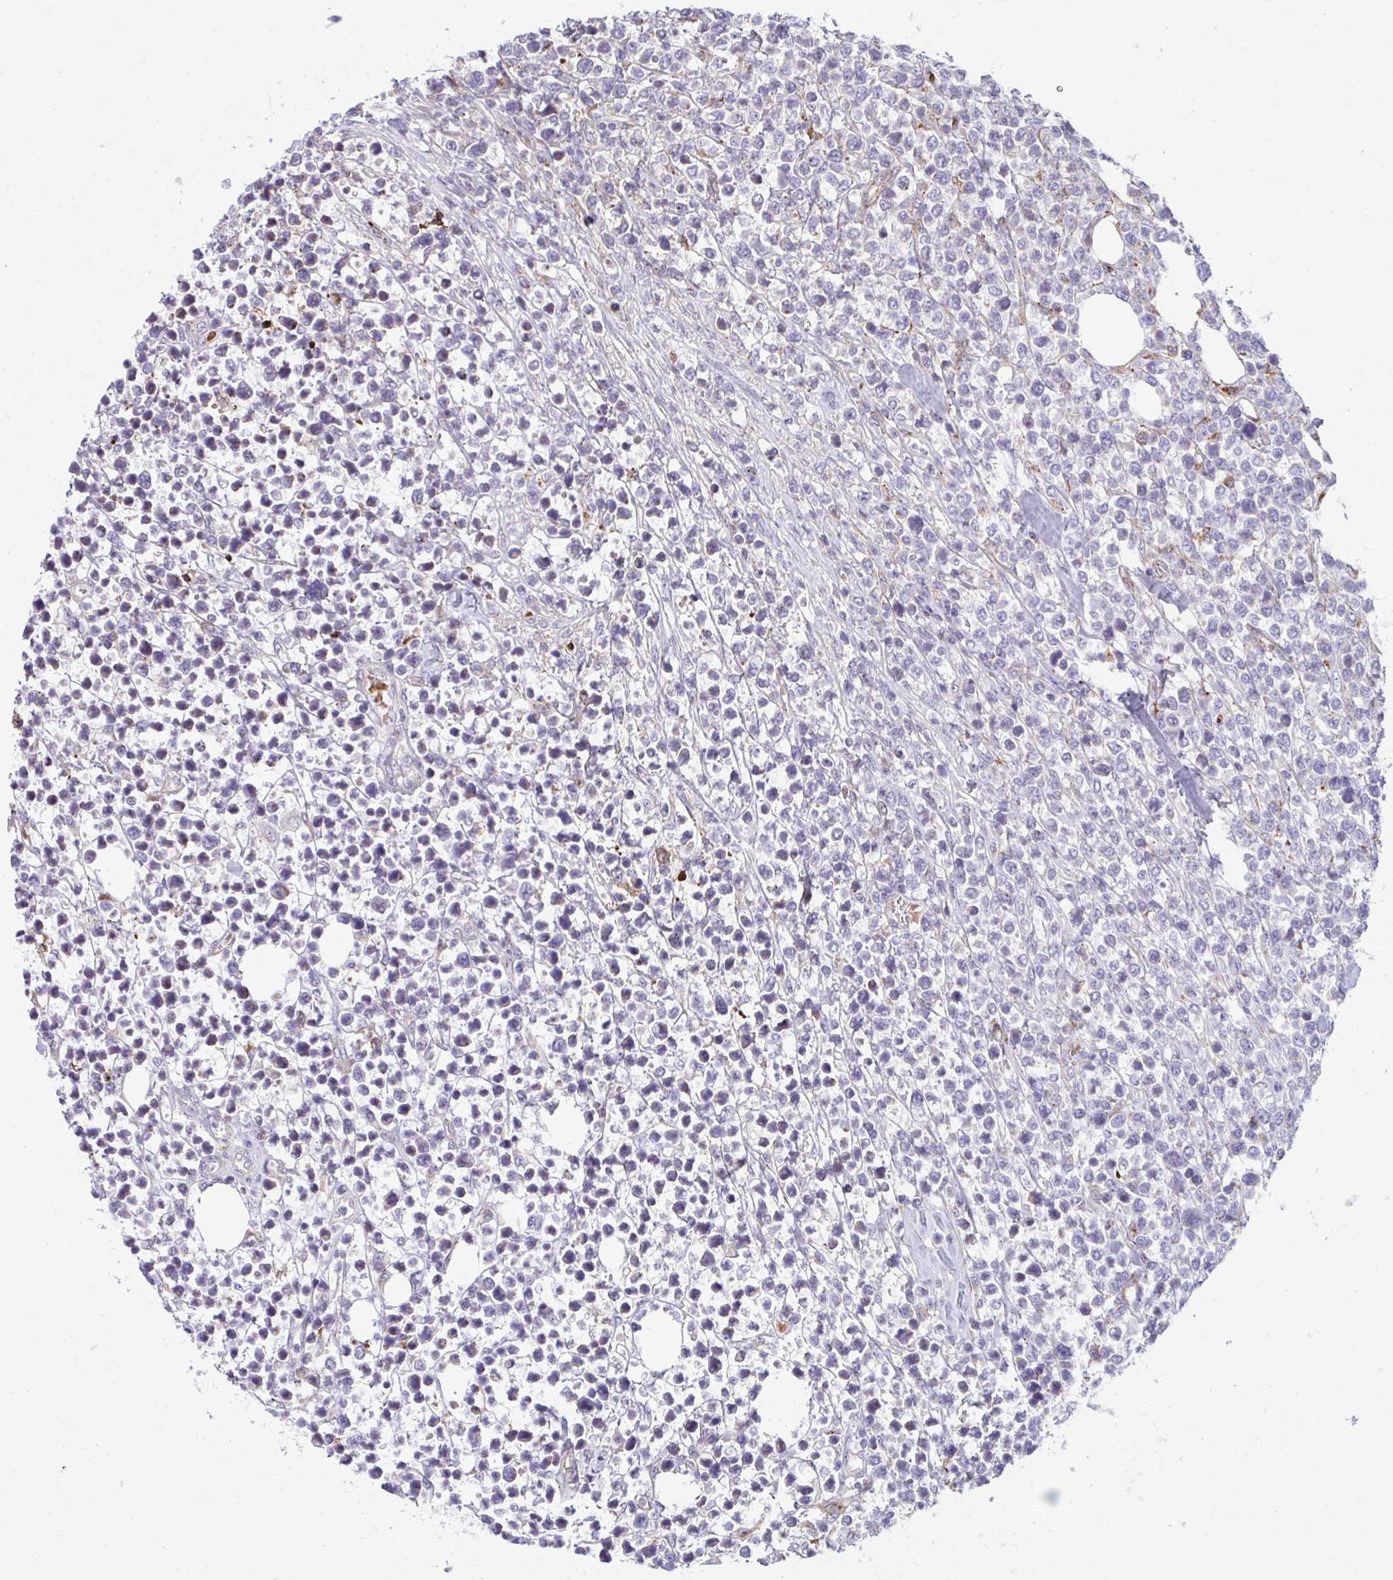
{"staining": {"intensity": "weak", "quantity": "<25%", "location": "cytoplasmic/membranous"}, "tissue": "lymphoma", "cell_type": "Tumor cells", "image_type": "cancer", "snomed": [{"axis": "morphology", "description": "Malignant lymphoma, non-Hodgkin's type, High grade"}, {"axis": "topography", "description": "Soft tissue"}], "caption": "Immunohistochemistry of human malignant lymphoma, non-Hodgkin's type (high-grade) reveals no positivity in tumor cells.", "gene": "LRRC4B", "patient": {"sex": "female", "age": 56}}